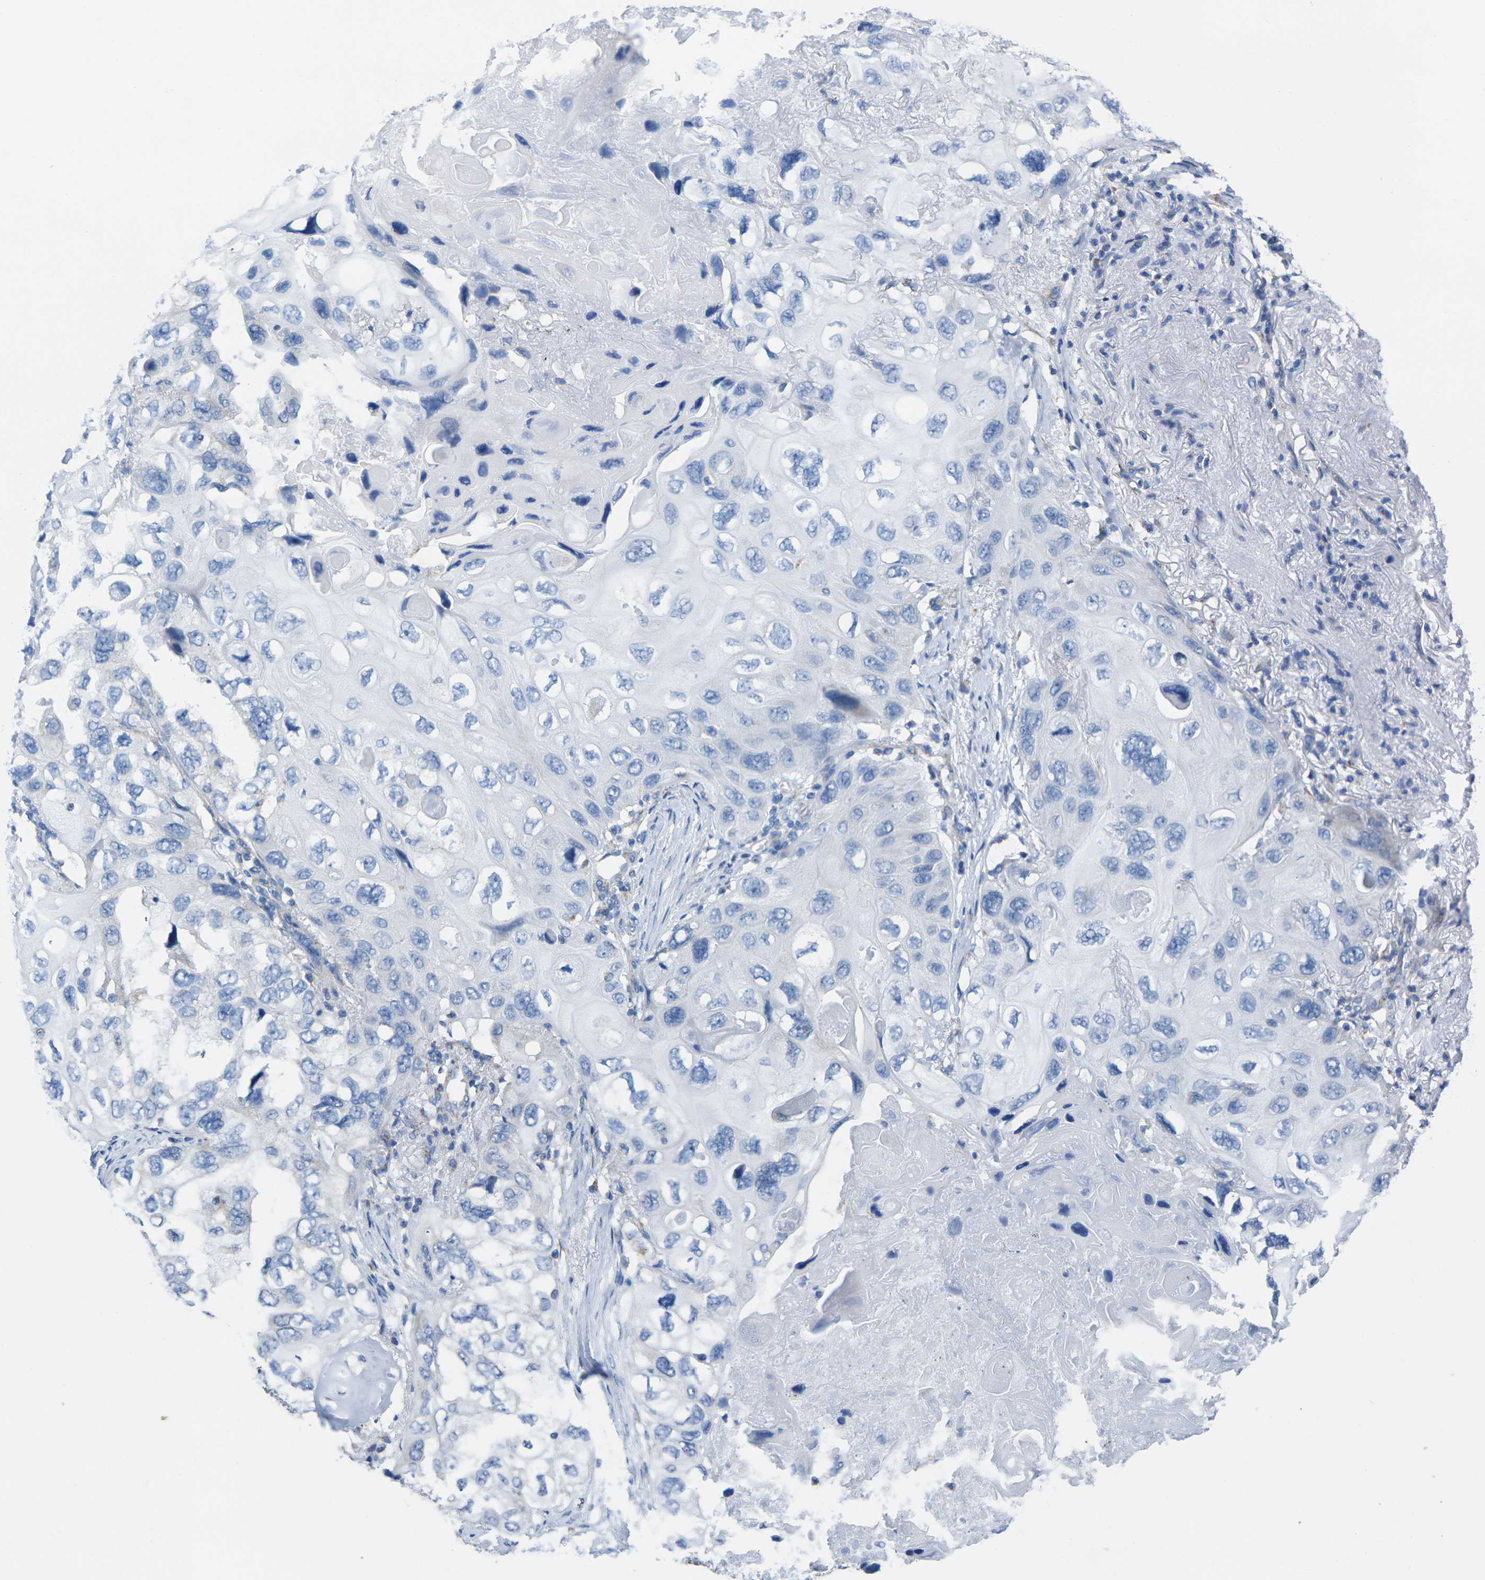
{"staining": {"intensity": "negative", "quantity": "none", "location": "none"}, "tissue": "lung cancer", "cell_type": "Tumor cells", "image_type": "cancer", "snomed": [{"axis": "morphology", "description": "Squamous cell carcinoma, NOS"}, {"axis": "topography", "description": "Lung"}], "caption": "DAB immunohistochemical staining of human squamous cell carcinoma (lung) exhibits no significant positivity in tumor cells.", "gene": "TMEM204", "patient": {"sex": "female", "age": 73}}